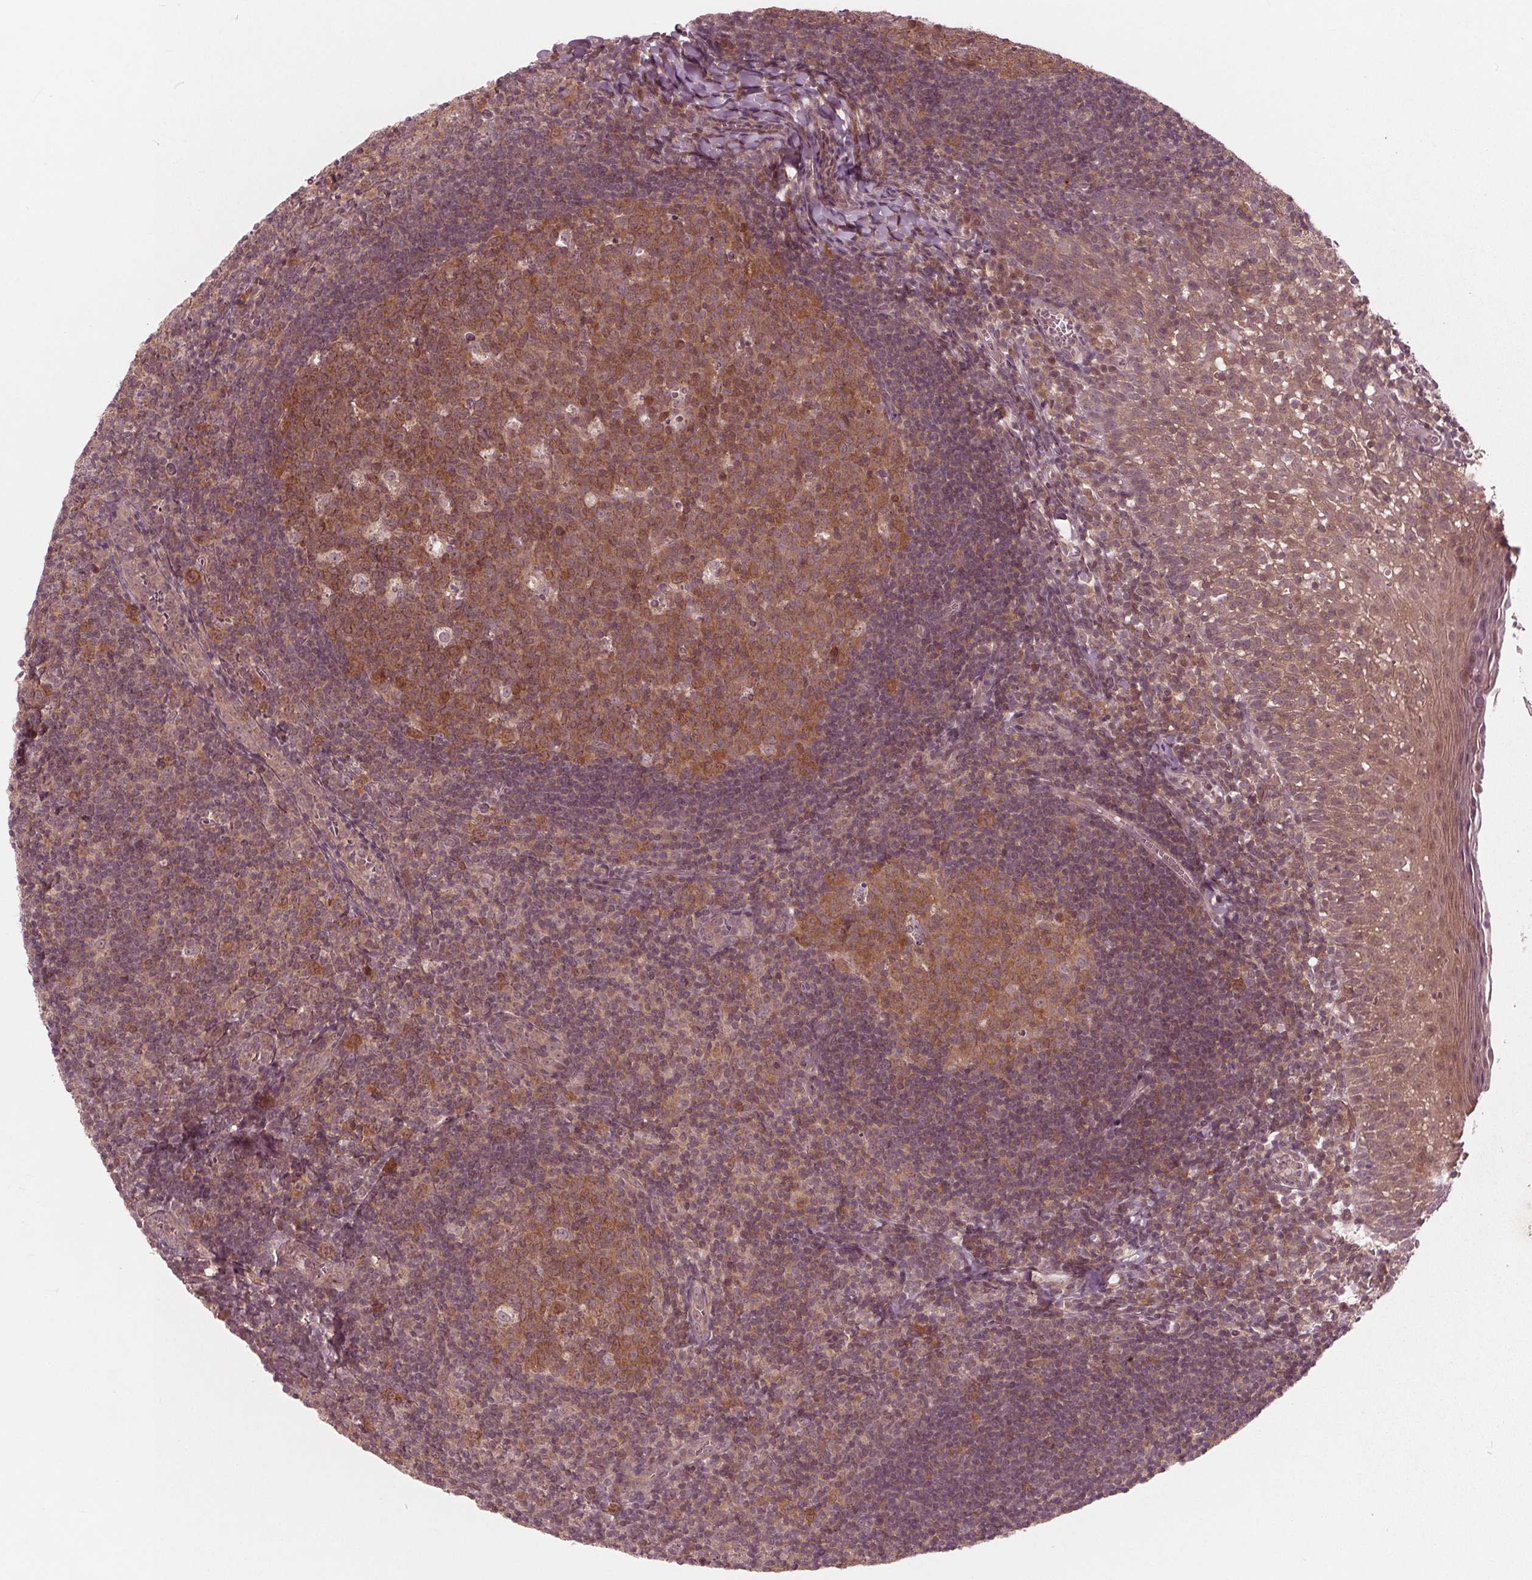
{"staining": {"intensity": "moderate", "quantity": ">75%", "location": "cytoplasmic/membranous"}, "tissue": "lymph node", "cell_type": "Germinal center cells", "image_type": "normal", "snomed": [{"axis": "morphology", "description": "Normal tissue, NOS"}, {"axis": "topography", "description": "Lymph node"}], "caption": "IHC (DAB) staining of normal human lymph node reveals moderate cytoplasmic/membranous protein positivity in approximately >75% of germinal center cells. The protein of interest is stained brown, and the nuclei are stained in blue (DAB IHC with brightfield microscopy, high magnification).", "gene": "UBALD1", "patient": {"sex": "female", "age": 21}}